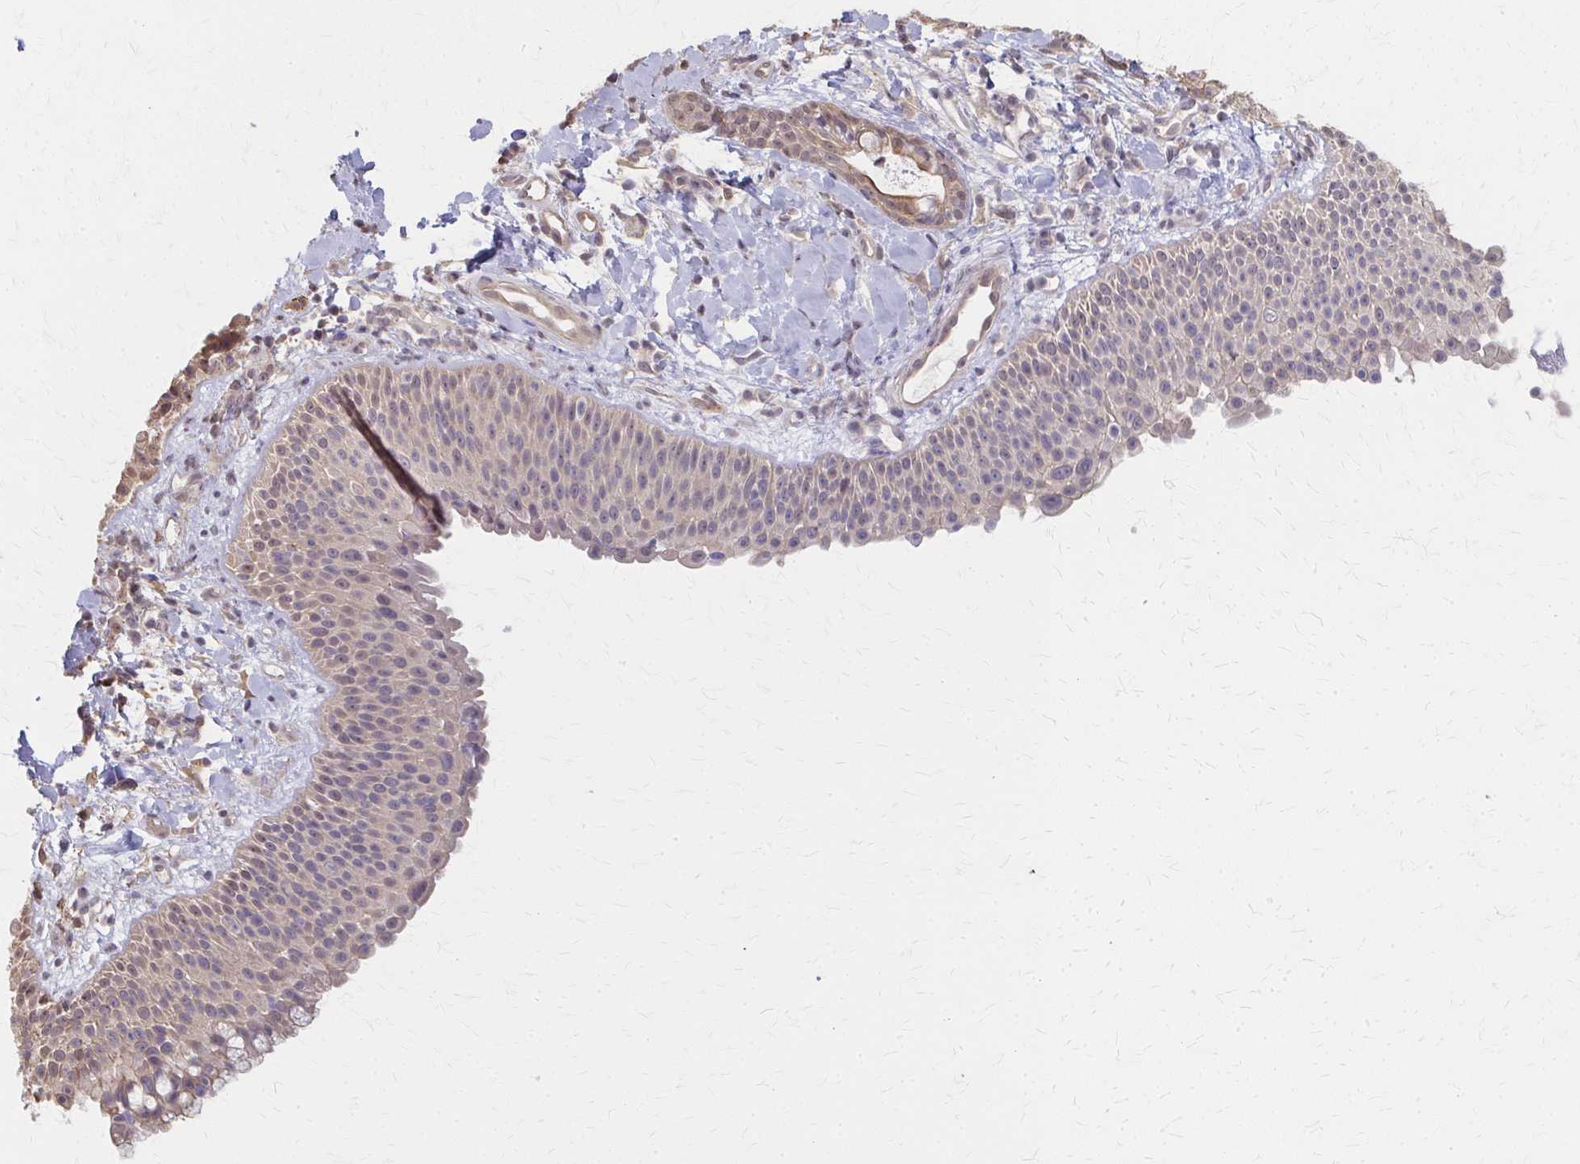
{"staining": {"intensity": "weak", "quantity": "25%-75%", "location": "cytoplasmic/membranous"}, "tissue": "nasopharynx", "cell_type": "Respiratory epithelial cells", "image_type": "normal", "snomed": [{"axis": "morphology", "description": "Normal tissue, NOS"}, {"axis": "morphology", "description": "Inflammation, NOS"}, {"axis": "topography", "description": "Nasopharynx"}], "caption": "Brown immunohistochemical staining in benign human nasopharynx demonstrates weak cytoplasmic/membranous positivity in approximately 25%-75% of respiratory epithelial cells.", "gene": "RABGAP1L", "patient": {"sex": "male", "age": 54}}